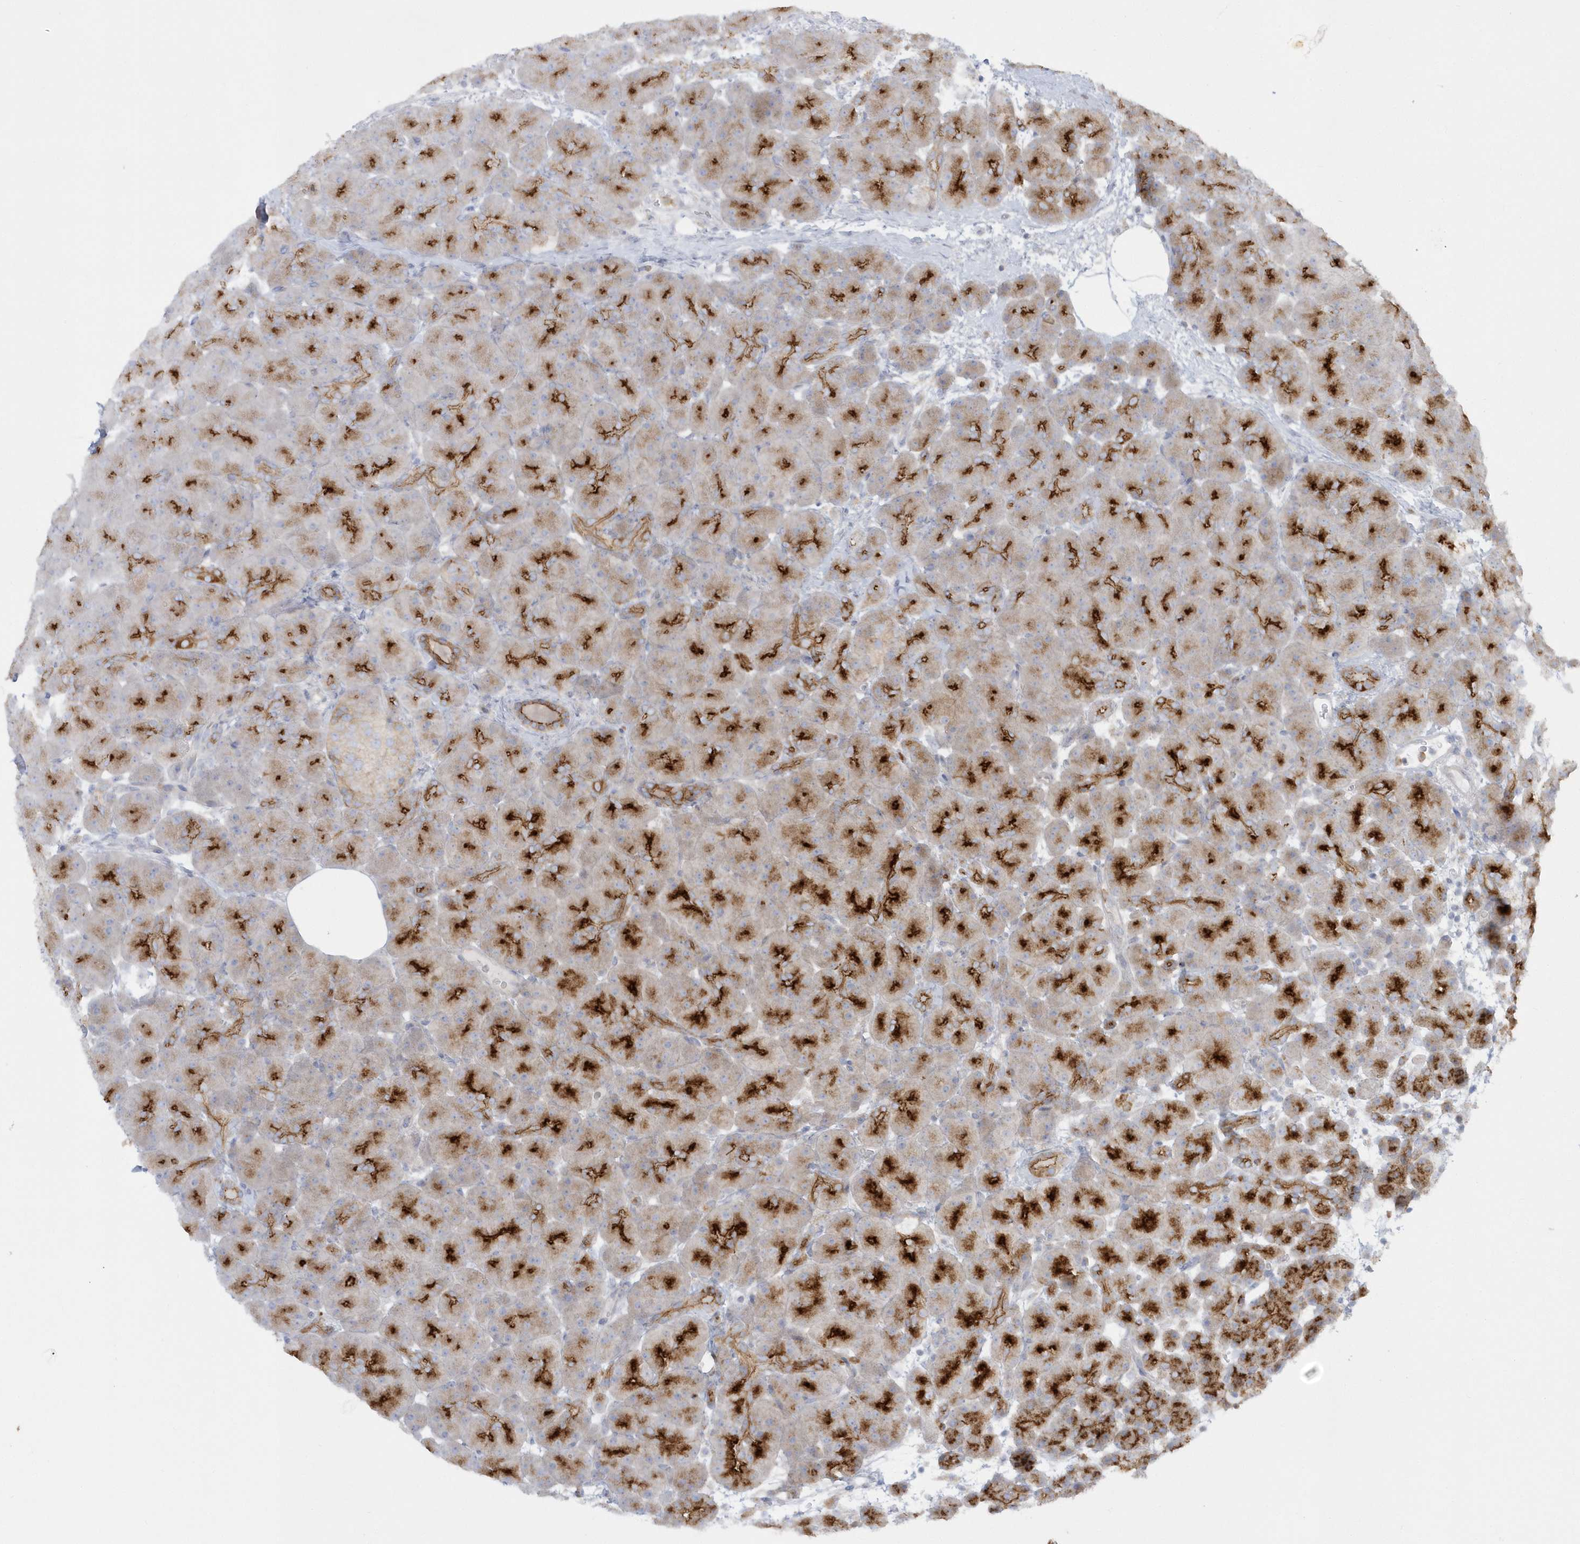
{"staining": {"intensity": "strong", "quantity": ">75%", "location": "cytoplasmic/membranous"}, "tissue": "pancreas", "cell_type": "Exocrine glandular cells", "image_type": "normal", "snomed": [{"axis": "morphology", "description": "Normal tissue, NOS"}, {"axis": "topography", "description": "Pancreas"}], "caption": "IHC micrograph of unremarkable pancreas: pancreas stained using immunohistochemistry (IHC) reveals high levels of strong protein expression localized specifically in the cytoplasmic/membranous of exocrine glandular cells, appearing as a cytoplasmic/membranous brown color.", "gene": "DNAJC18", "patient": {"sex": "male", "age": 66}}